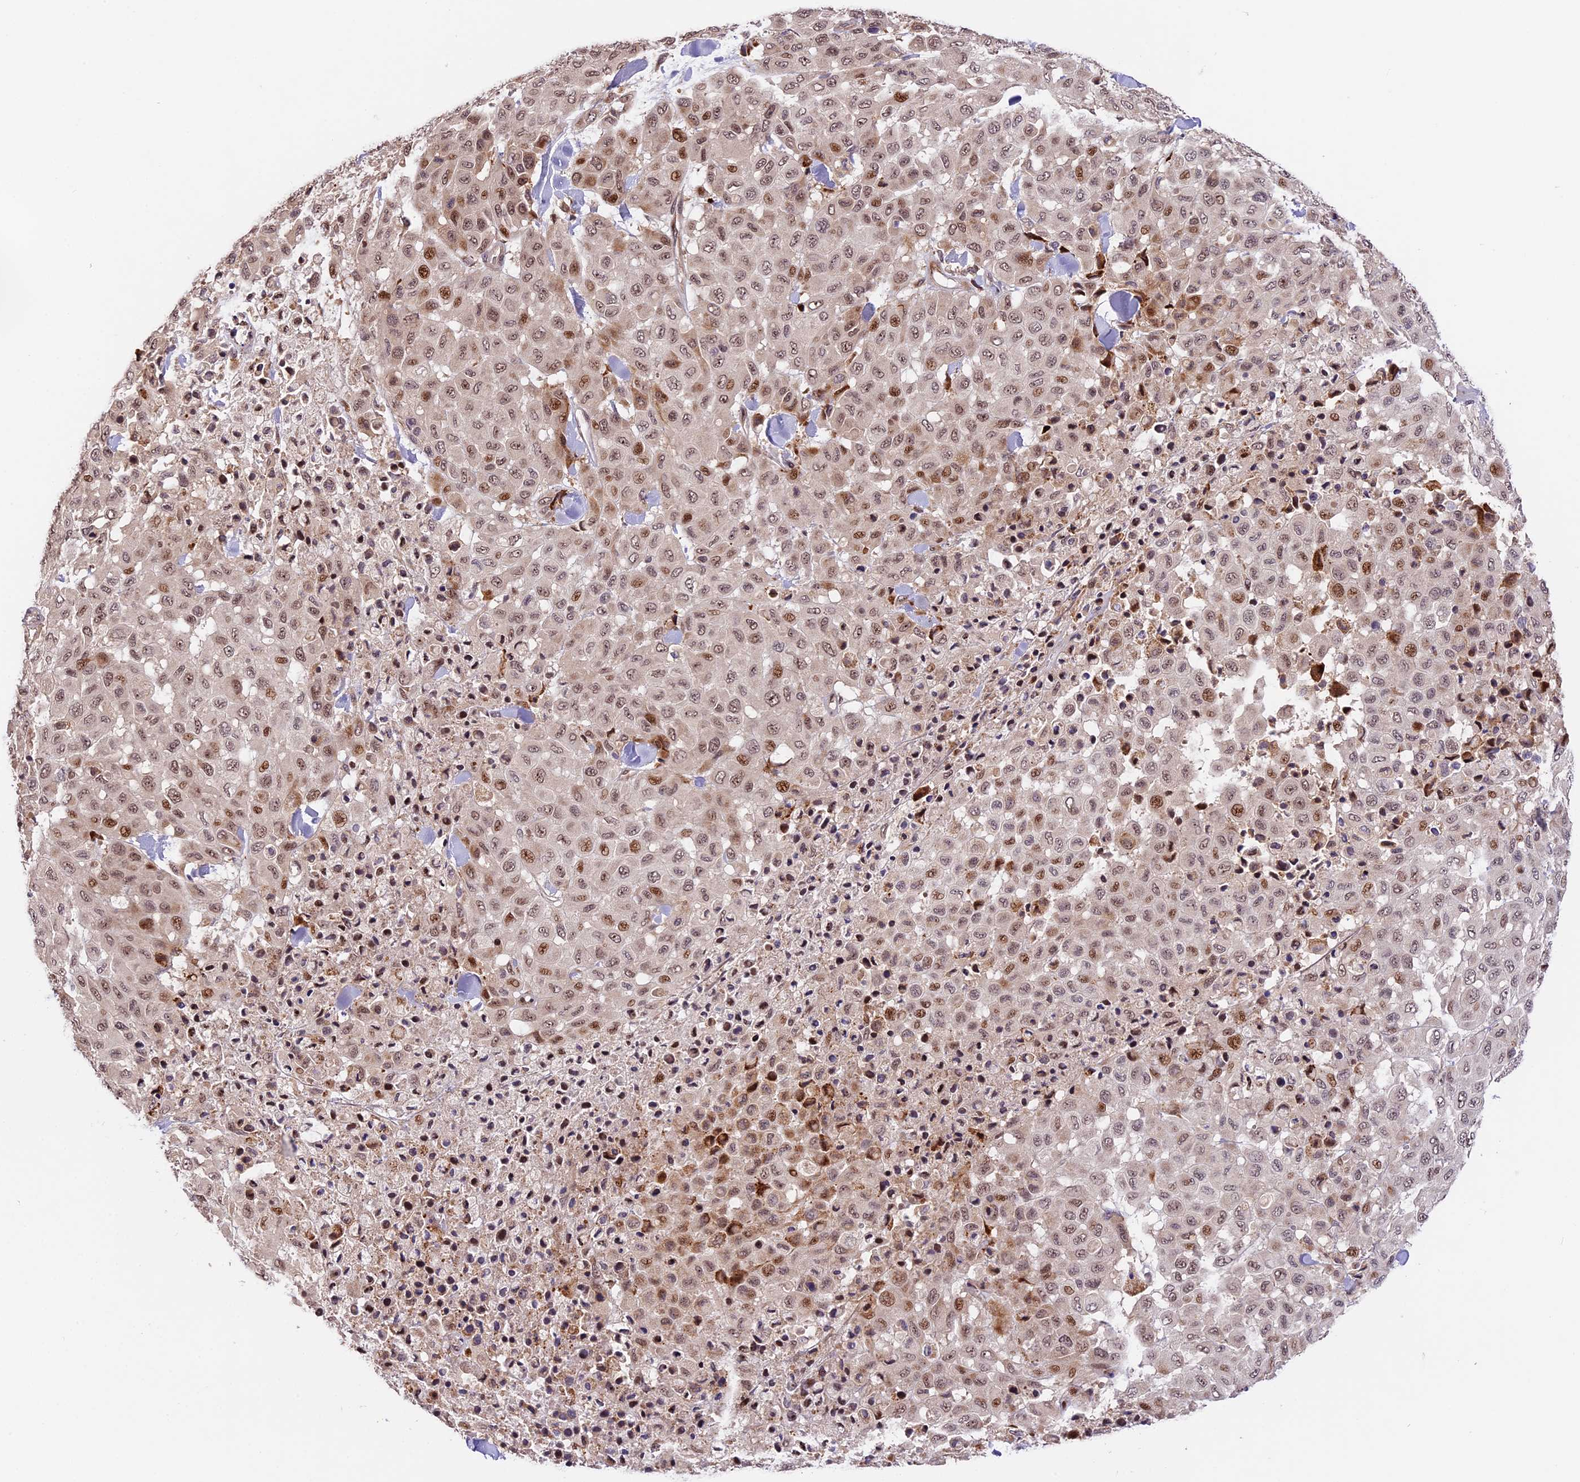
{"staining": {"intensity": "moderate", "quantity": ">75%", "location": "nuclear"}, "tissue": "melanoma", "cell_type": "Tumor cells", "image_type": "cancer", "snomed": [{"axis": "morphology", "description": "Malignant melanoma, Metastatic site"}, {"axis": "topography", "description": "Skin"}], "caption": "Protein staining by IHC exhibits moderate nuclear positivity in about >75% of tumor cells in malignant melanoma (metastatic site).", "gene": "FBXO45", "patient": {"sex": "female", "age": 81}}